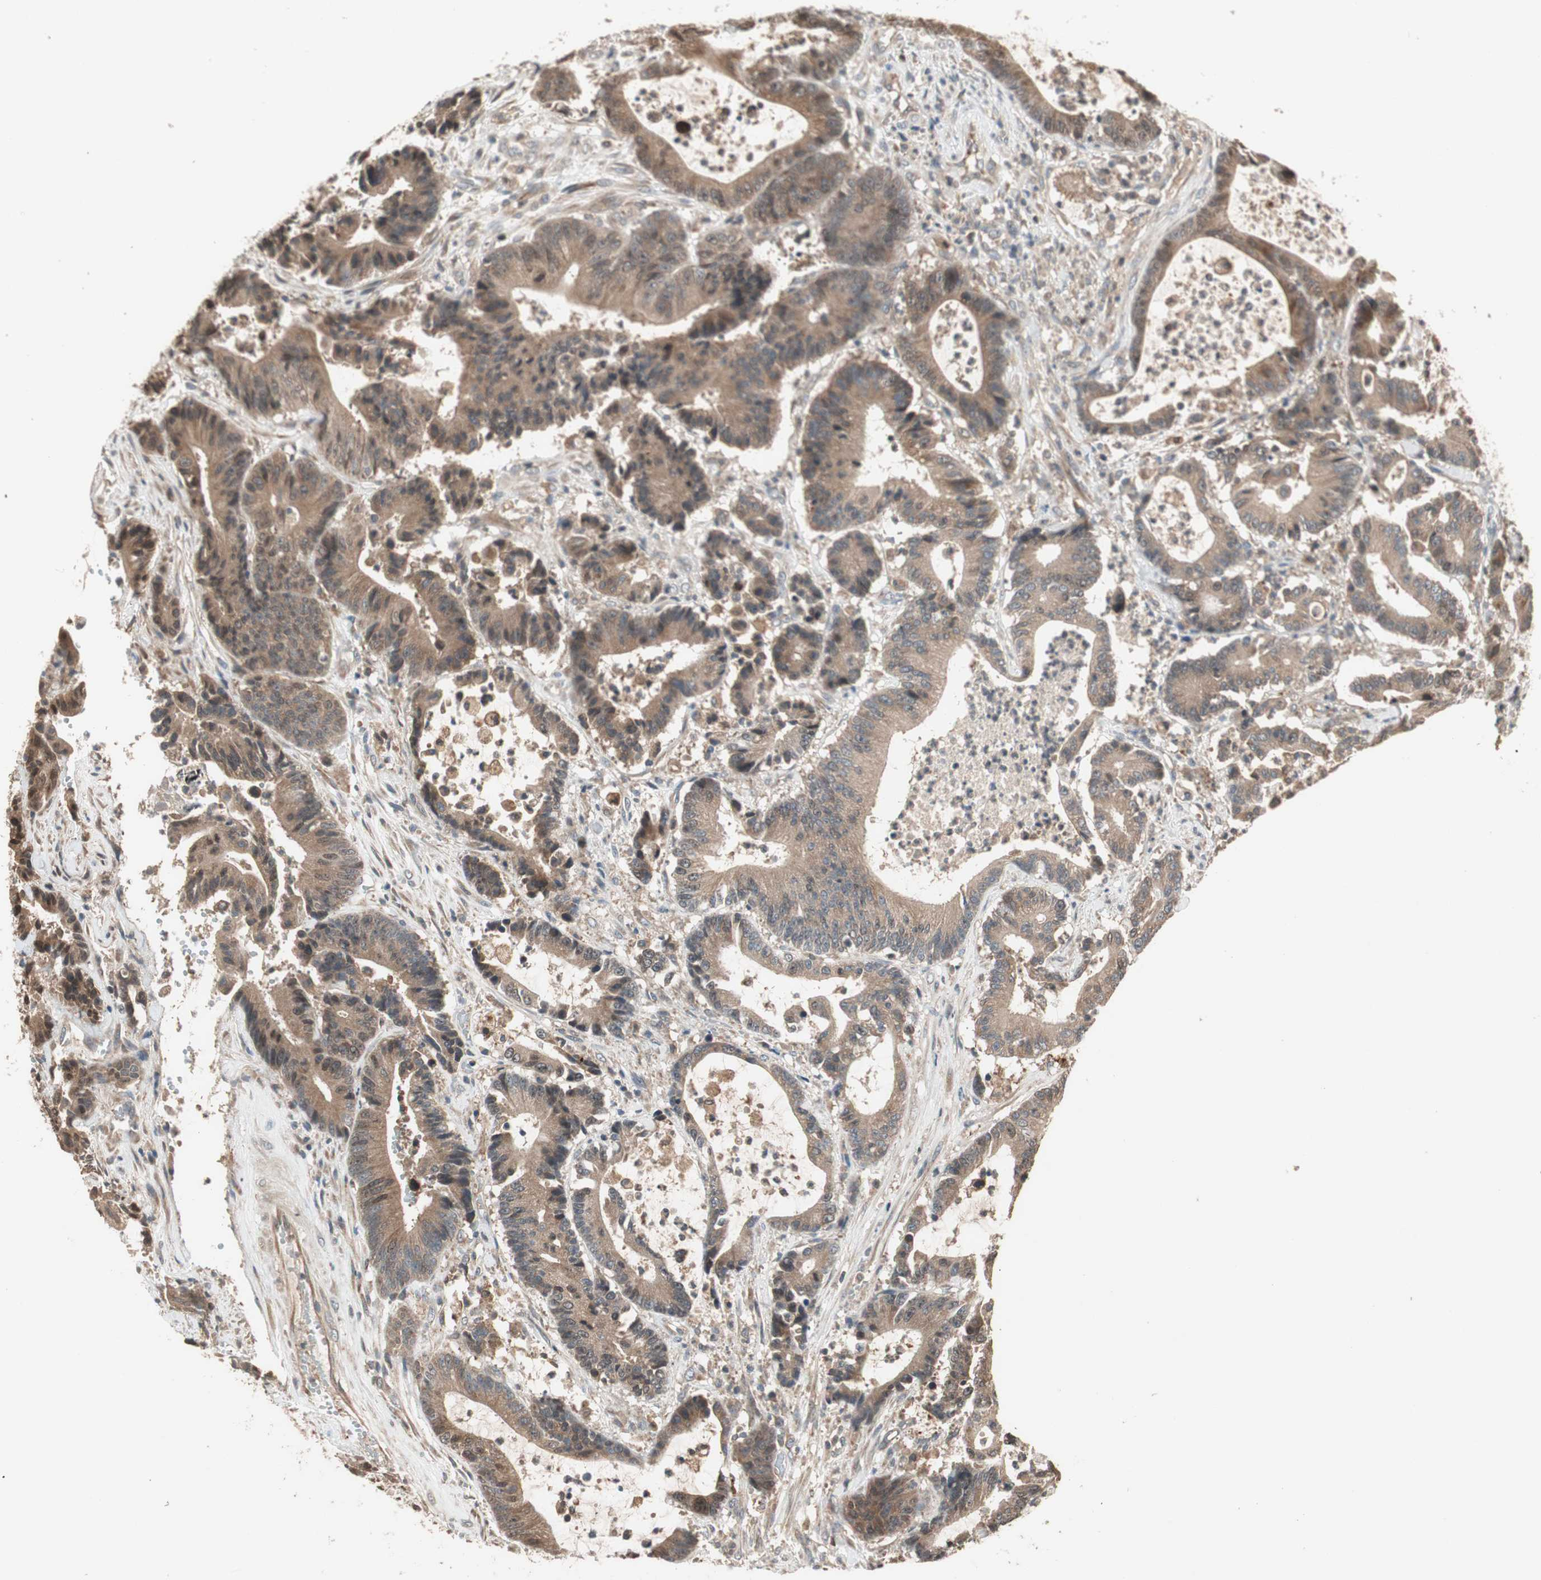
{"staining": {"intensity": "weak", "quantity": ">75%", "location": "cytoplasmic/membranous"}, "tissue": "colorectal cancer", "cell_type": "Tumor cells", "image_type": "cancer", "snomed": [{"axis": "morphology", "description": "Adenocarcinoma, NOS"}, {"axis": "topography", "description": "Colon"}], "caption": "The photomicrograph demonstrates a brown stain indicating the presence of a protein in the cytoplasmic/membranous of tumor cells in adenocarcinoma (colorectal).", "gene": "ATP6AP2", "patient": {"sex": "female", "age": 84}}